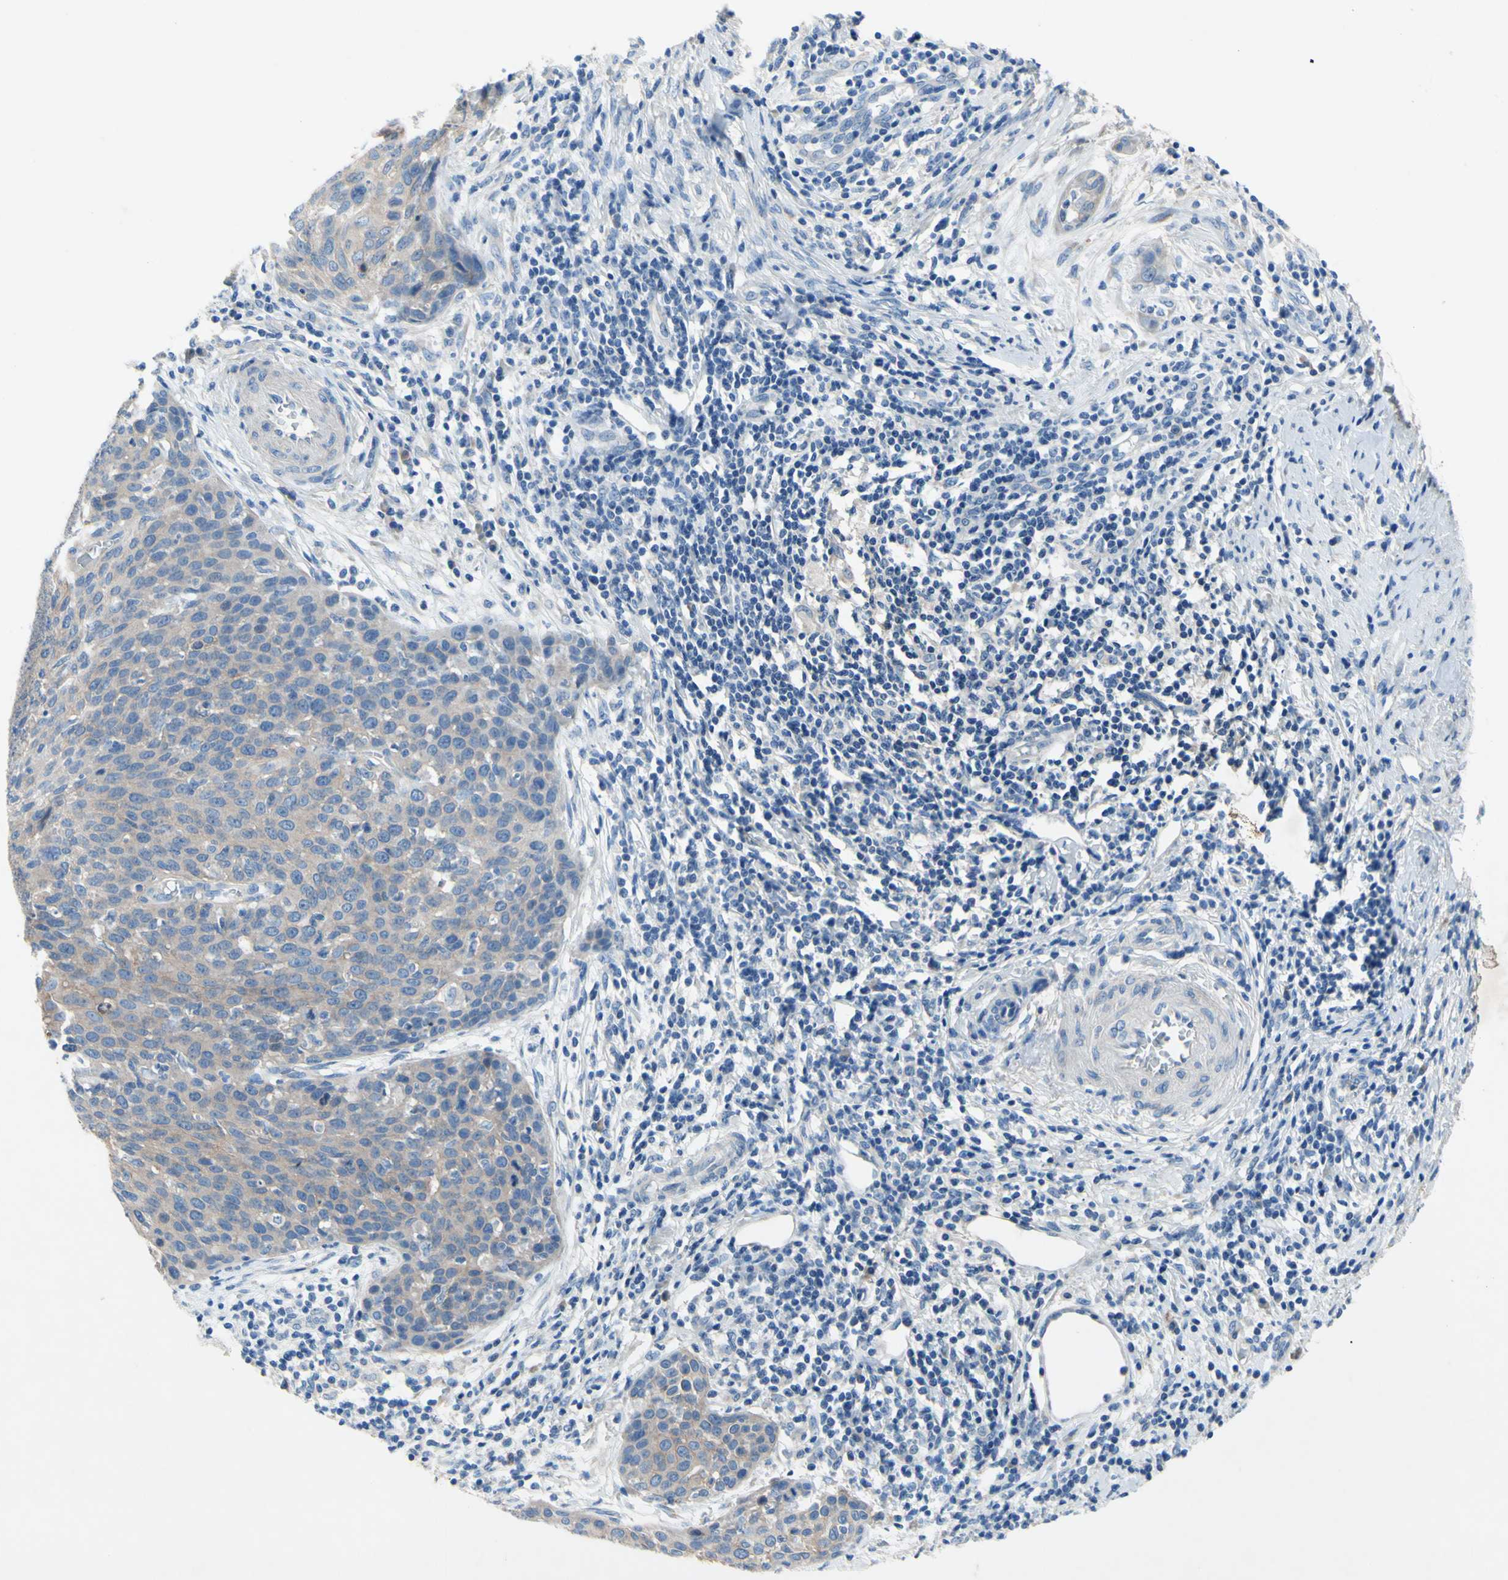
{"staining": {"intensity": "negative", "quantity": "none", "location": "none"}, "tissue": "cervical cancer", "cell_type": "Tumor cells", "image_type": "cancer", "snomed": [{"axis": "morphology", "description": "Squamous cell carcinoma, NOS"}, {"axis": "topography", "description": "Cervix"}], "caption": "The IHC micrograph has no significant positivity in tumor cells of cervical cancer tissue.", "gene": "TMIGD2", "patient": {"sex": "female", "age": 38}}